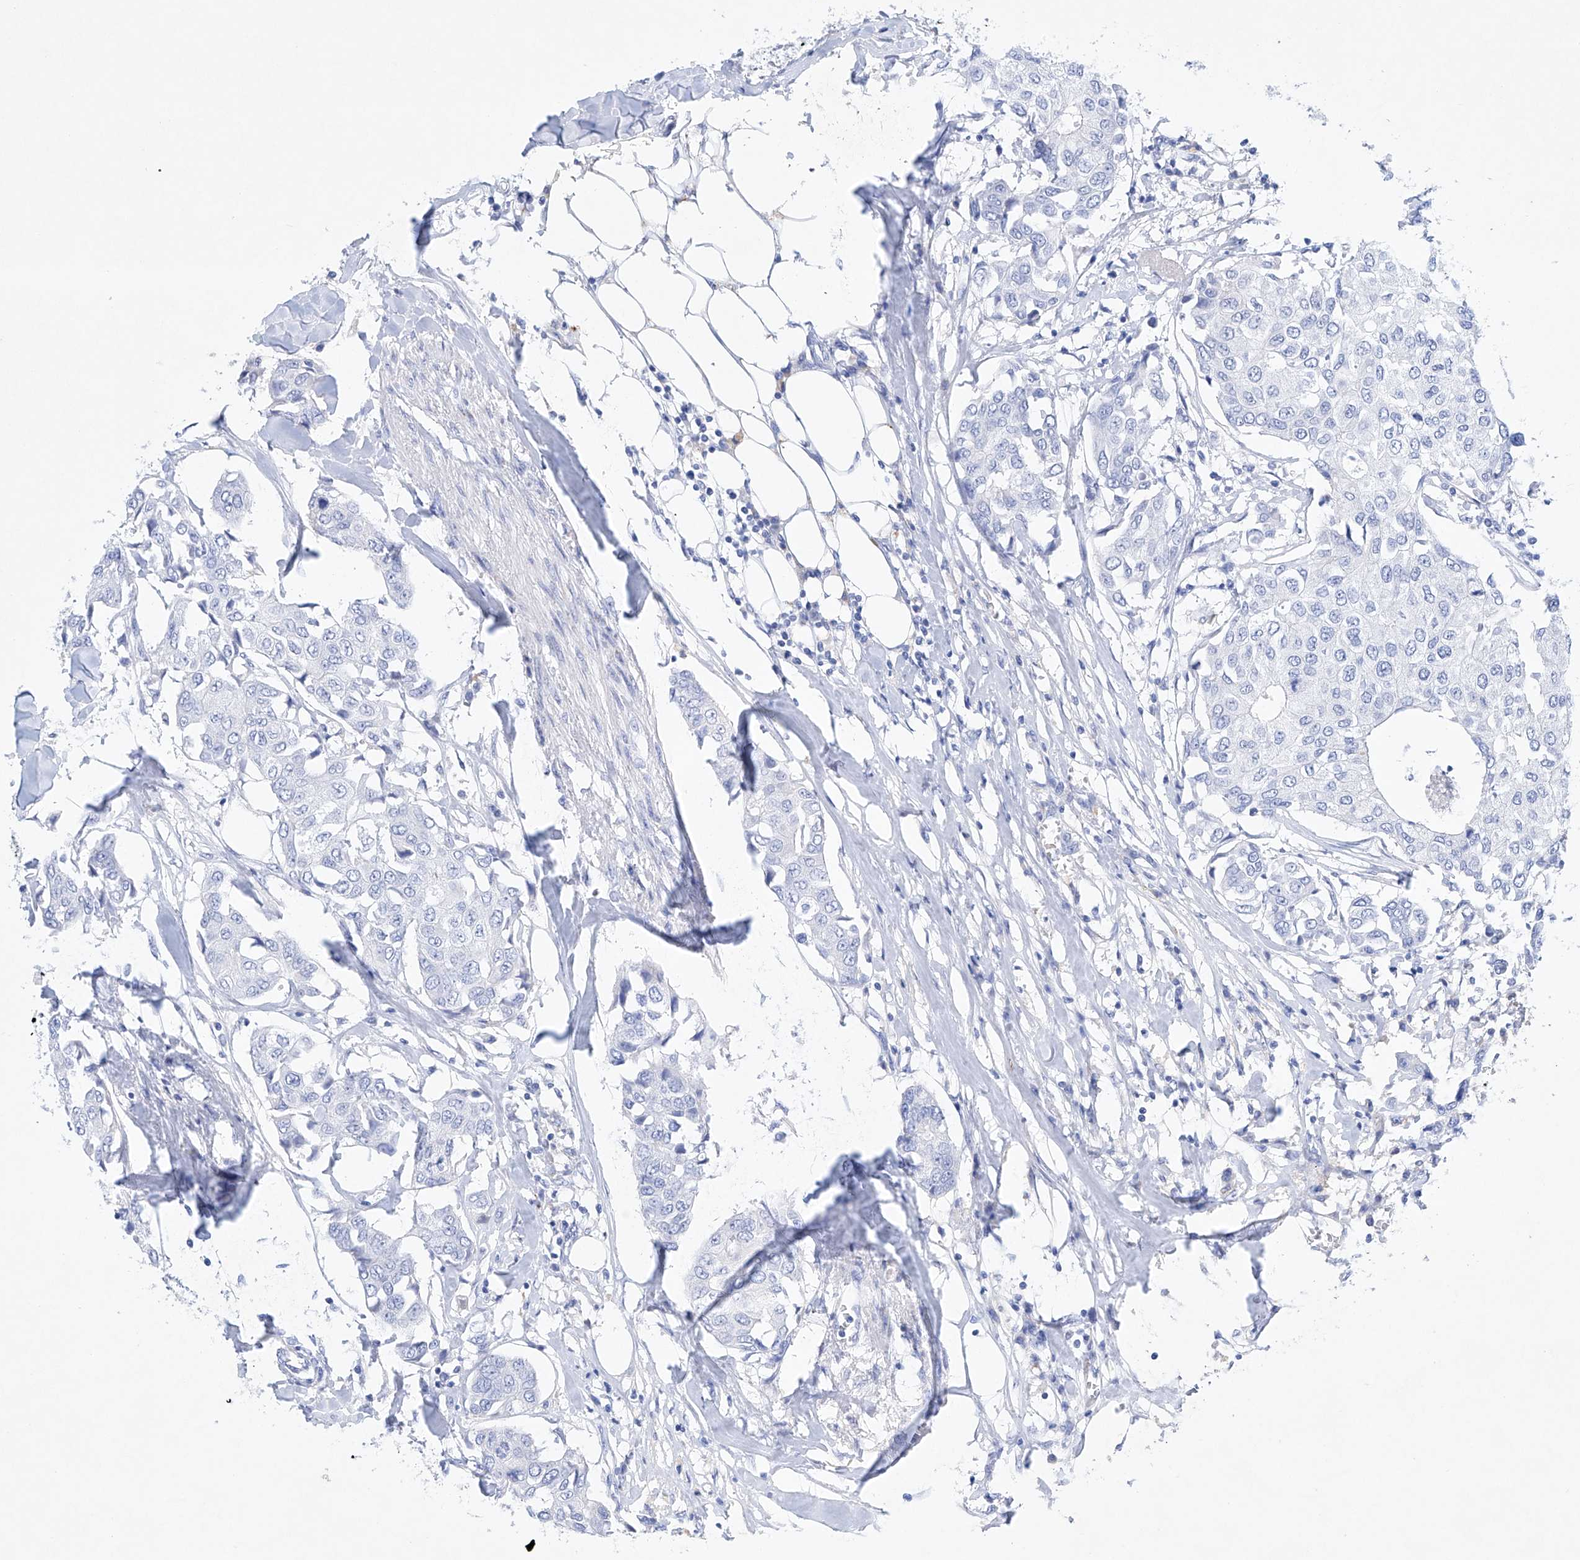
{"staining": {"intensity": "negative", "quantity": "none", "location": "none"}, "tissue": "breast cancer", "cell_type": "Tumor cells", "image_type": "cancer", "snomed": [{"axis": "morphology", "description": "Duct carcinoma"}, {"axis": "topography", "description": "Breast"}], "caption": "Protein analysis of breast intraductal carcinoma exhibits no significant staining in tumor cells.", "gene": "LURAP1", "patient": {"sex": "female", "age": 80}}